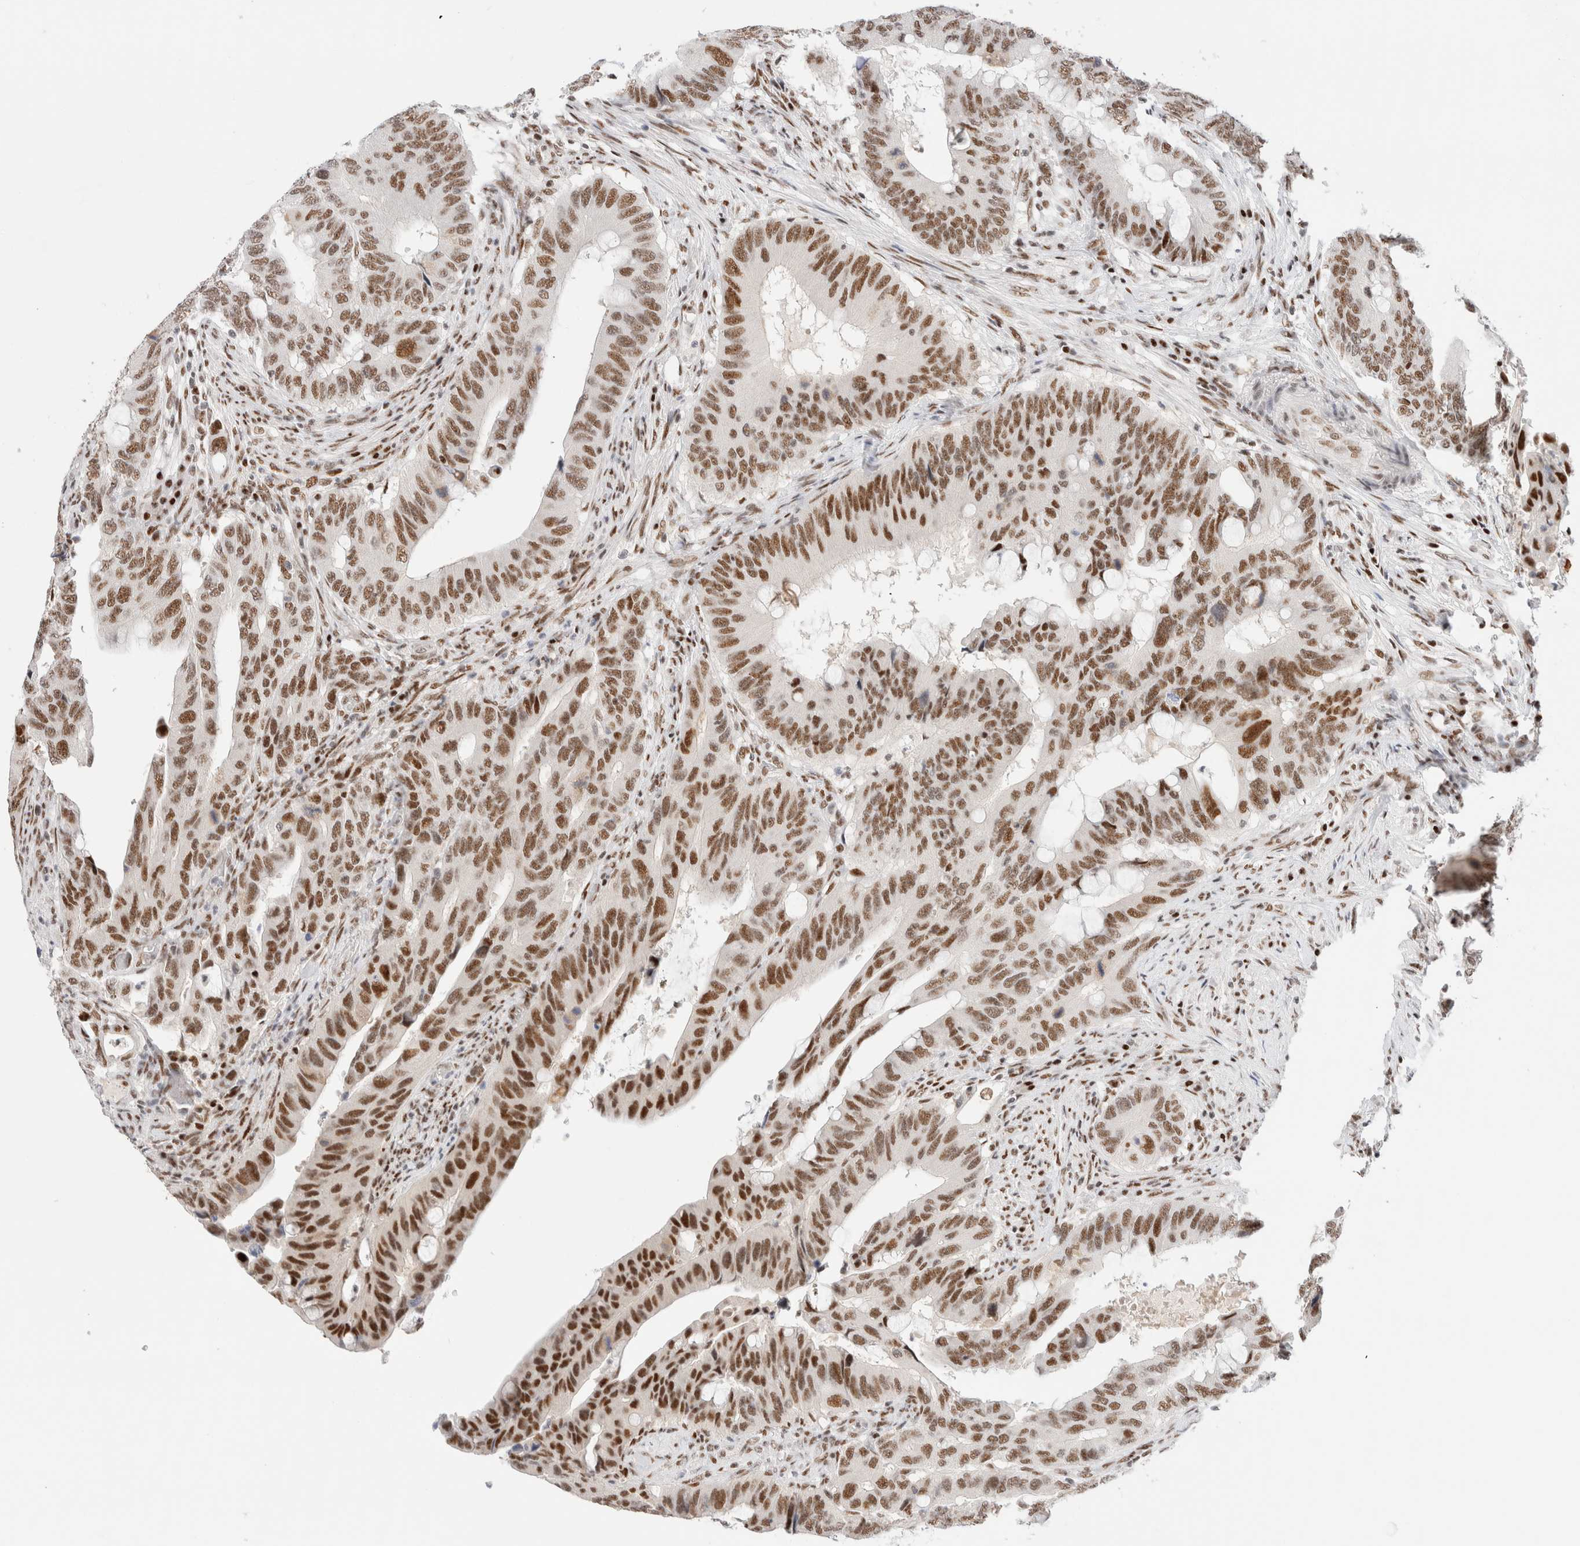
{"staining": {"intensity": "moderate", "quantity": ">75%", "location": "nuclear"}, "tissue": "colorectal cancer", "cell_type": "Tumor cells", "image_type": "cancer", "snomed": [{"axis": "morphology", "description": "Adenocarcinoma, NOS"}, {"axis": "topography", "description": "Colon"}], "caption": "Protein expression by immunohistochemistry demonstrates moderate nuclear positivity in approximately >75% of tumor cells in colorectal cancer. The staining is performed using DAB brown chromogen to label protein expression. The nuclei are counter-stained blue using hematoxylin.", "gene": "ZNF282", "patient": {"sex": "male", "age": 71}}